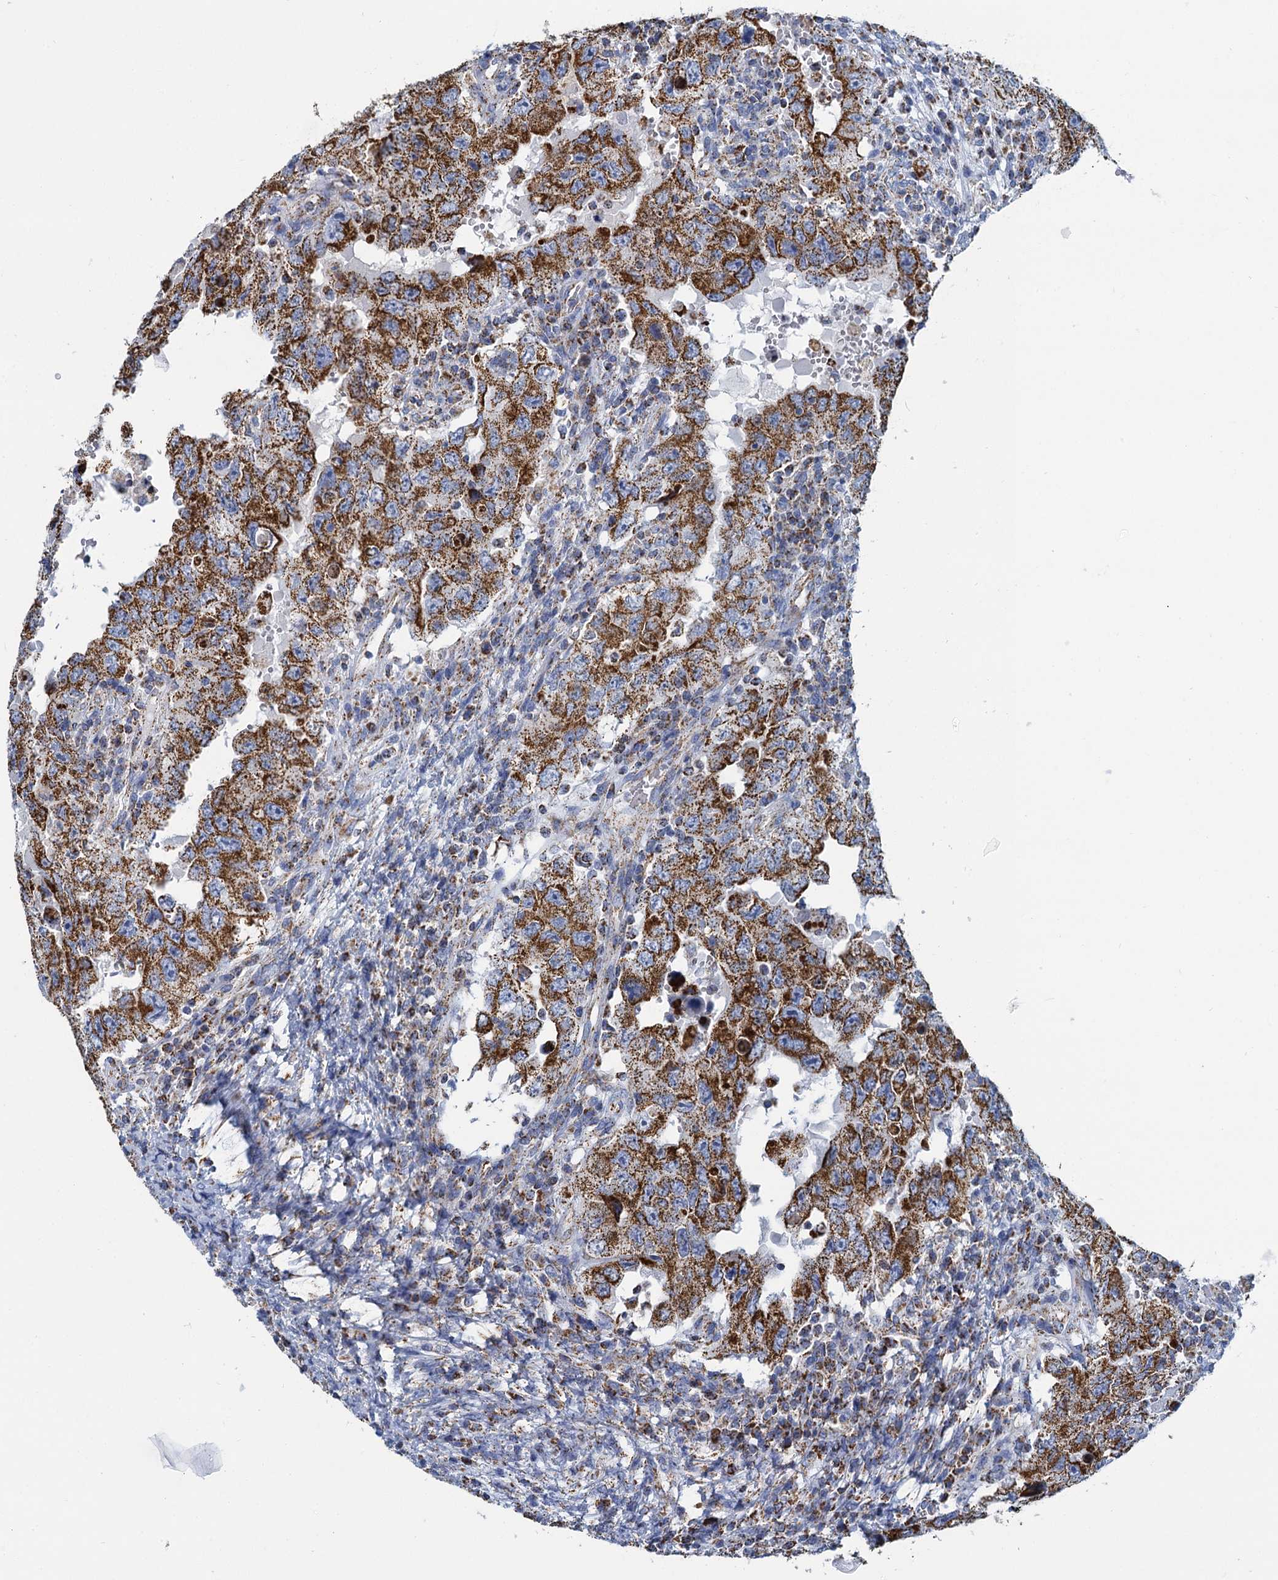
{"staining": {"intensity": "strong", "quantity": ">75%", "location": "cytoplasmic/membranous"}, "tissue": "testis cancer", "cell_type": "Tumor cells", "image_type": "cancer", "snomed": [{"axis": "morphology", "description": "Carcinoma, Embryonal, NOS"}, {"axis": "topography", "description": "Testis"}], "caption": "Immunohistochemistry staining of testis cancer, which demonstrates high levels of strong cytoplasmic/membranous staining in about >75% of tumor cells indicating strong cytoplasmic/membranous protein staining. The staining was performed using DAB (3,3'-diaminobenzidine) (brown) for protein detection and nuclei were counterstained in hematoxylin (blue).", "gene": "CCP110", "patient": {"sex": "male", "age": 26}}